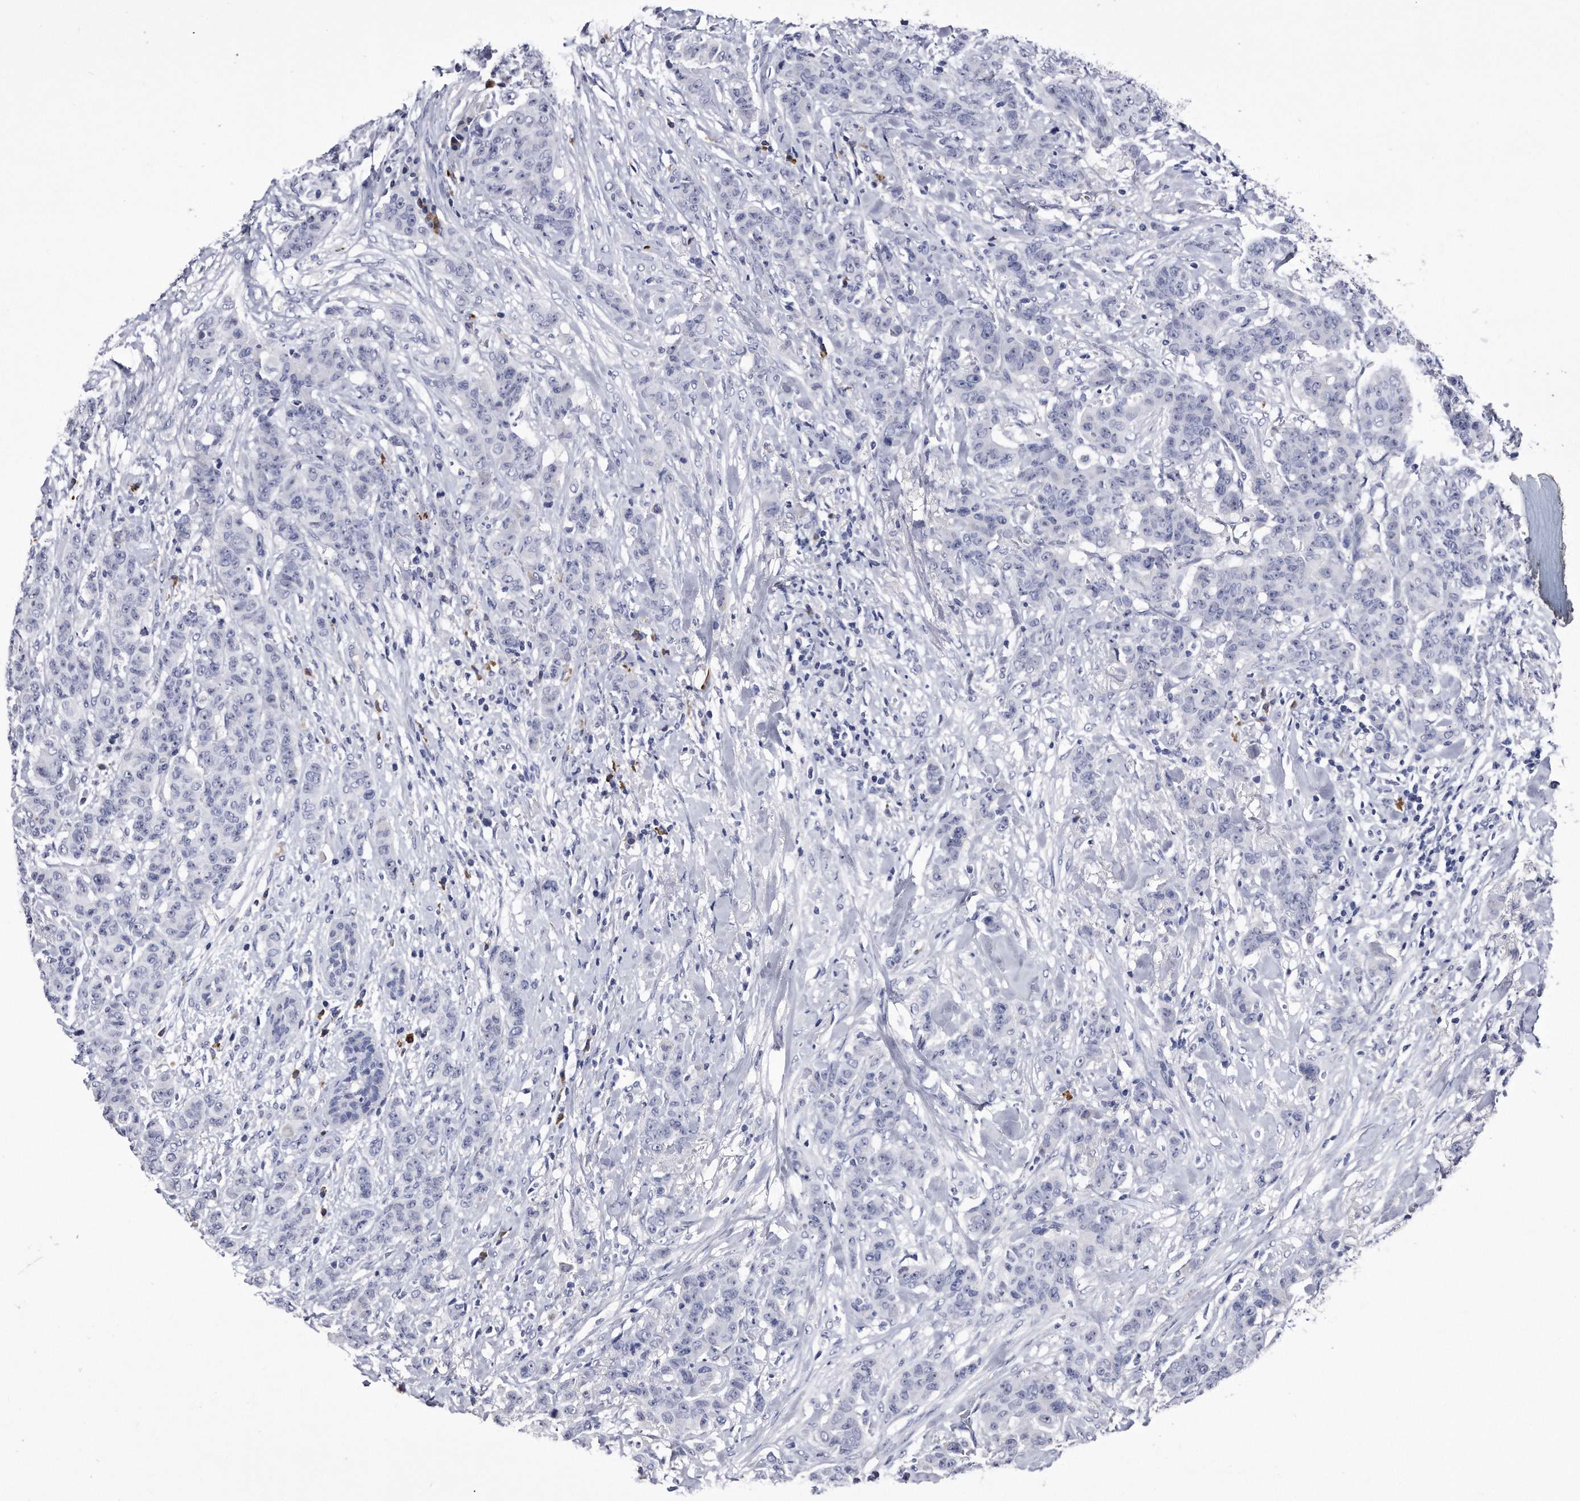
{"staining": {"intensity": "negative", "quantity": "none", "location": "none"}, "tissue": "breast cancer", "cell_type": "Tumor cells", "image_type": "cancer", "snomed": [{"axis": "morphology", "description": "Duct carcinoma"}, {"axis": "topography", "description": "Breast"}], "caption": "Breast cancer was stained to show a protein in brown. There is no significant staining in tumor cells. (DAB (3,3'-diaminobenzidine) immunohistochemistry (IHC), high magnification).", "gene": "KCTD8", "patient": {"sex": "female", "age": 40}}